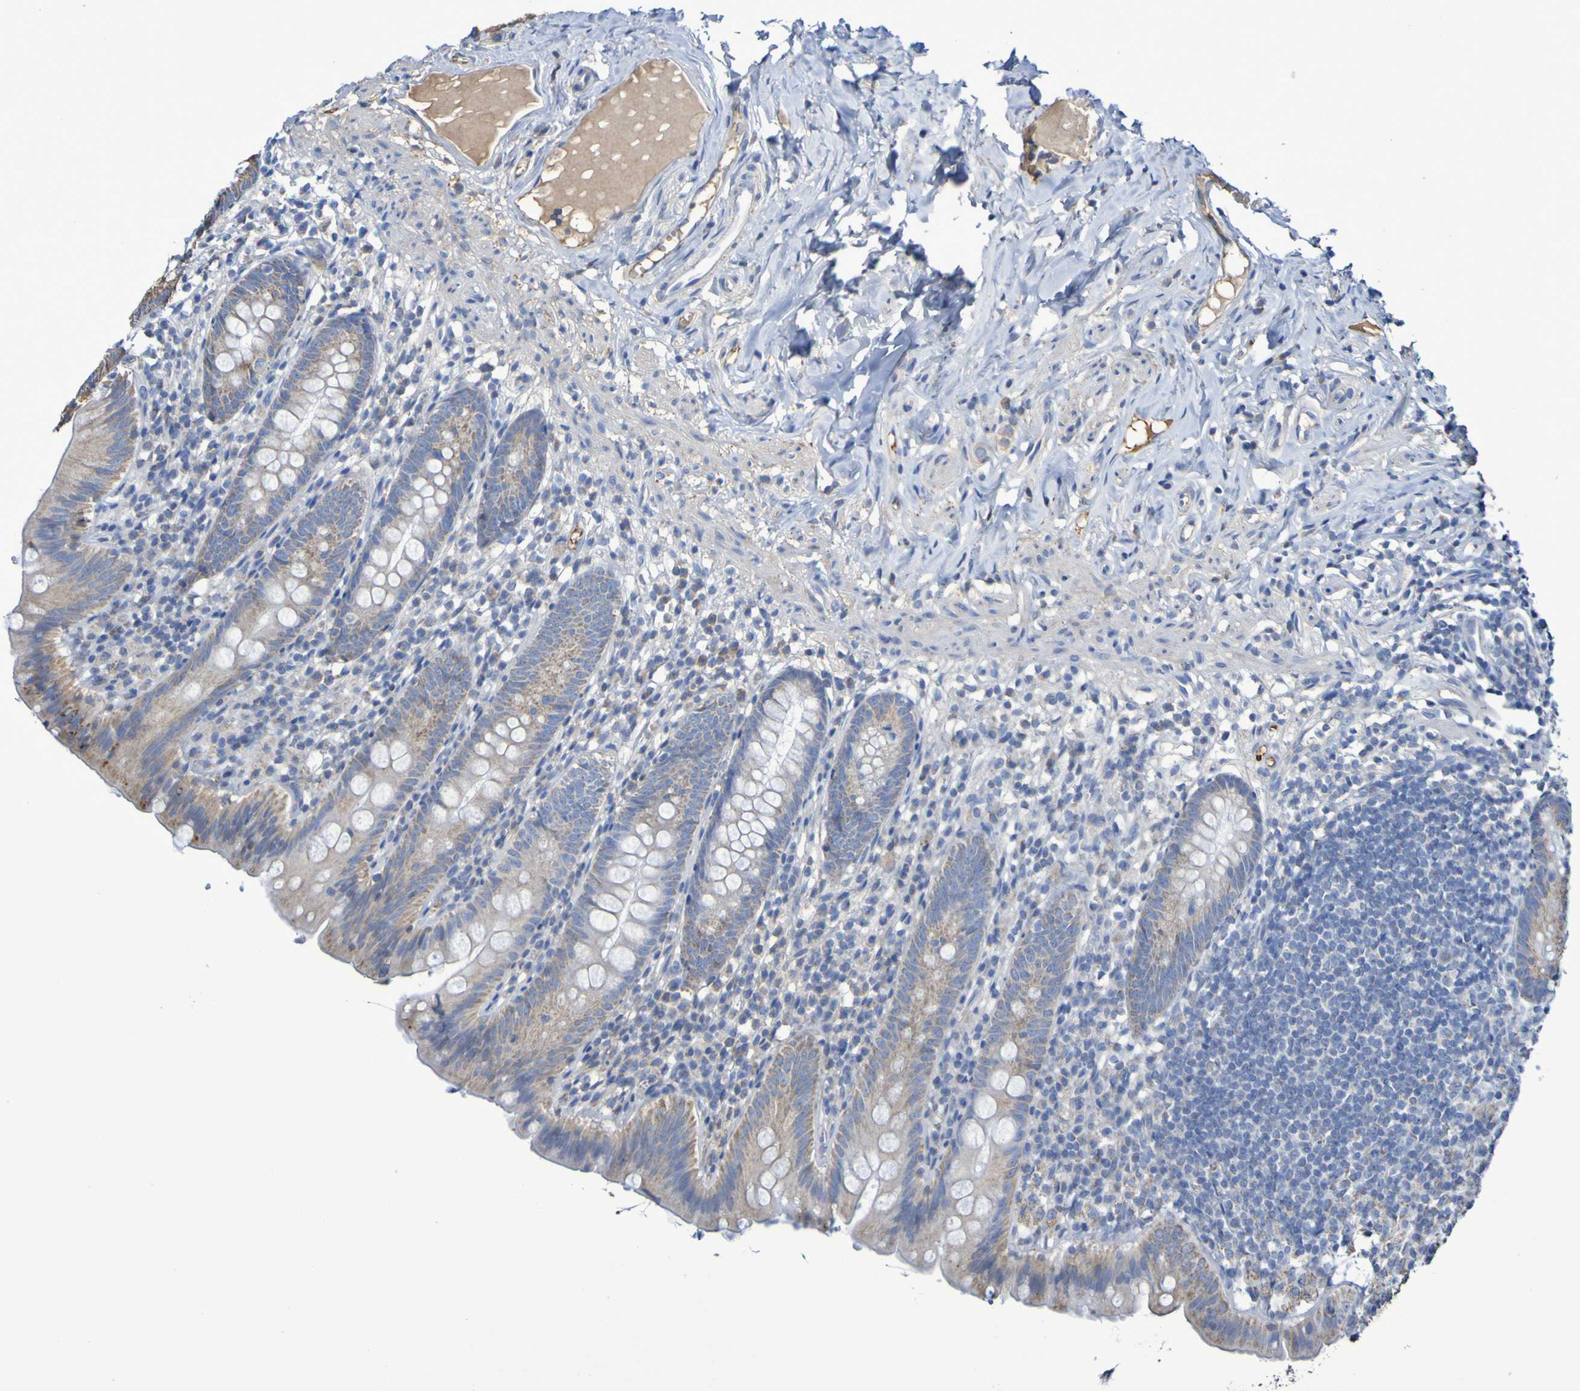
{"staining": {"intensity": "weak", "quantity": ">75%", "location": "cytoplasmic/membranous"}, "tissue": "appendix", "cell_type": "Glandular cells", "image_type": "normal", "snomed": [{"axis": "morphology", "description": "Normal tissue, NOS"}, {"axis": "topography", "description": "Appendix"}], "caption": "Weak cytoplasmic/membranous positivity for a protein is appreciated in approximately >75% of glandular cells of unremarkable appendix using immunohistochemistry (IHC).", "gene": "CNTN2", "patient": {"sex": "male", "age": 52}}